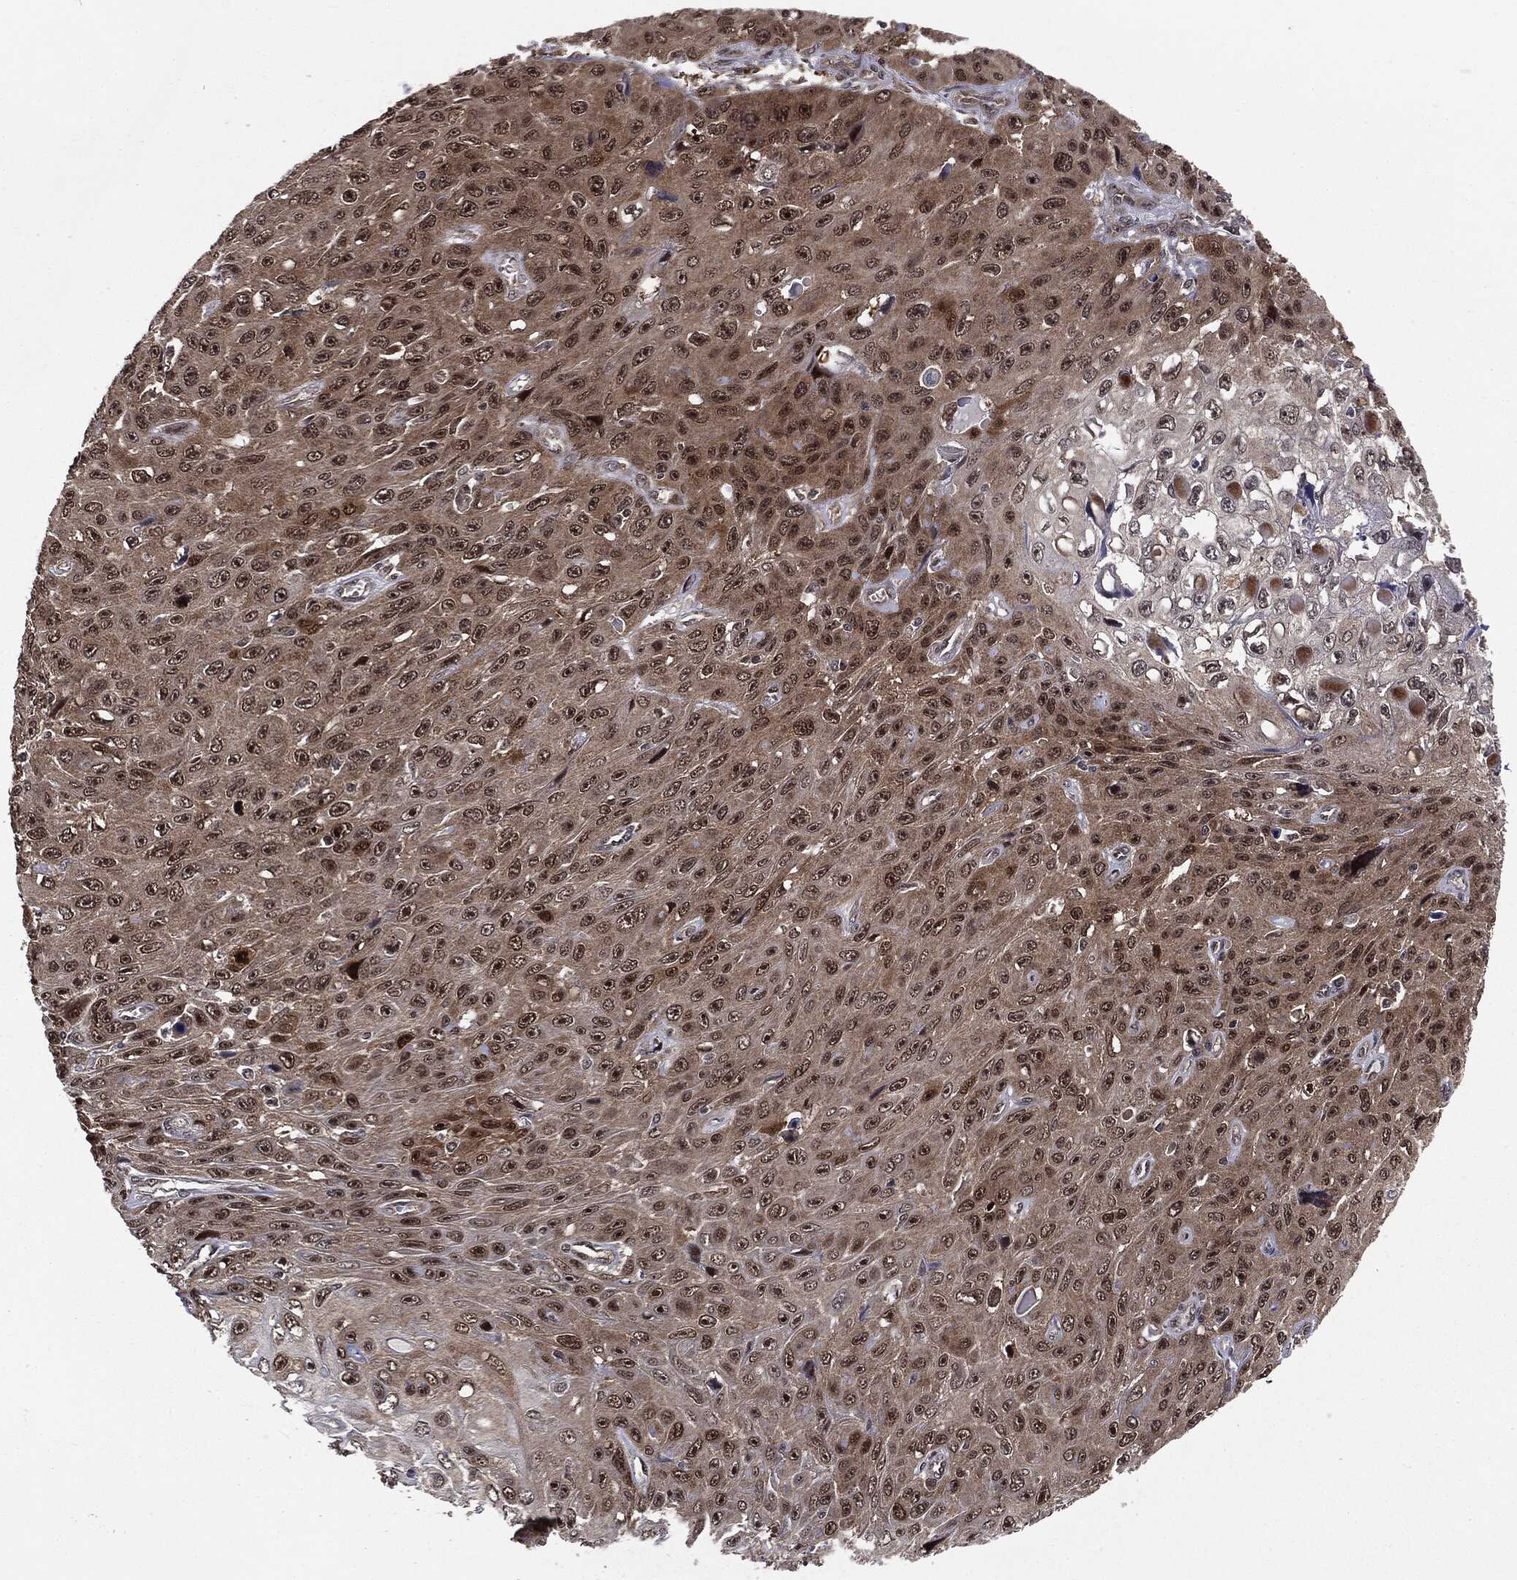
{"staining": {"intensity": "moderate", "quantity": ">75%", "location": "nuclear"}, "tissue": "skin cancer", "cell_type": "Tumor cells", "image_type": "cancer", "snomed": [{"axis": "morphology", "description": "Squamous cell carcinoma, NOS"}, {"axis": "topography", "description": "Skin"}], "caption": "DAB immunohistochemical staining of human skin cancer (squamous cell carcinoma) demonstrates moderate nuclear protein positivity in approximately >75% of tumor cells. (DAB IHC, brown staining for protein, blue staining for nuclei).", "gene": "PTPA", "patient": {"sex": "male", "age": 82}}